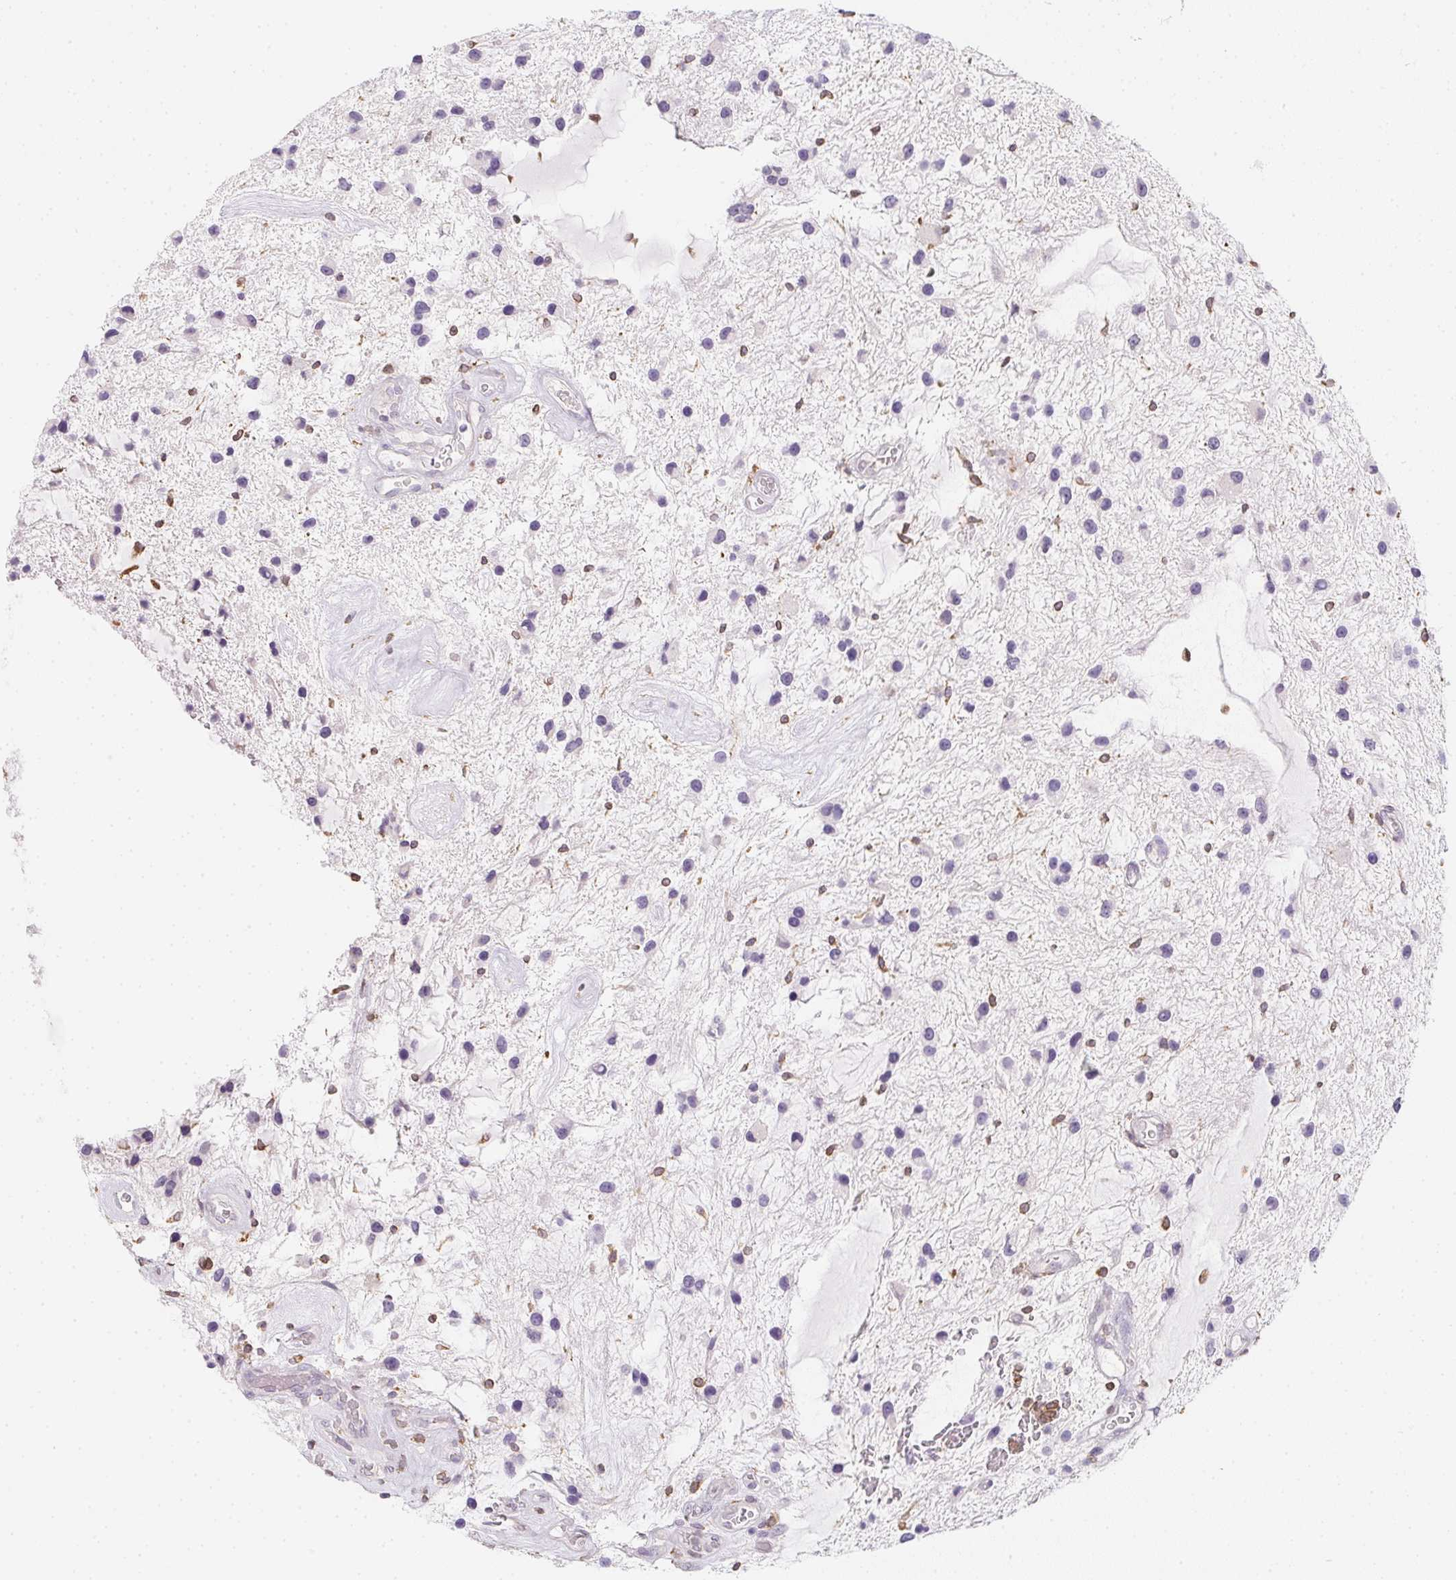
{"staining": {"intensity": "negative", "quantity": "none", "location": "none"}, "tissue": "glioma", "cell_type": "Tumor cells", "image_type": "cancer", "snomed": [{"axis": "morphology", "description": "Glioma, malignant, Low grade"}, {"axis": "topography", "description": "Cerebellum"}], "caption": "Tumor cells show no significant protein positivity in malignant glioma (low-grade).", "gene": "SOAT1", "patient": {"sex": "female", "age": 14}}